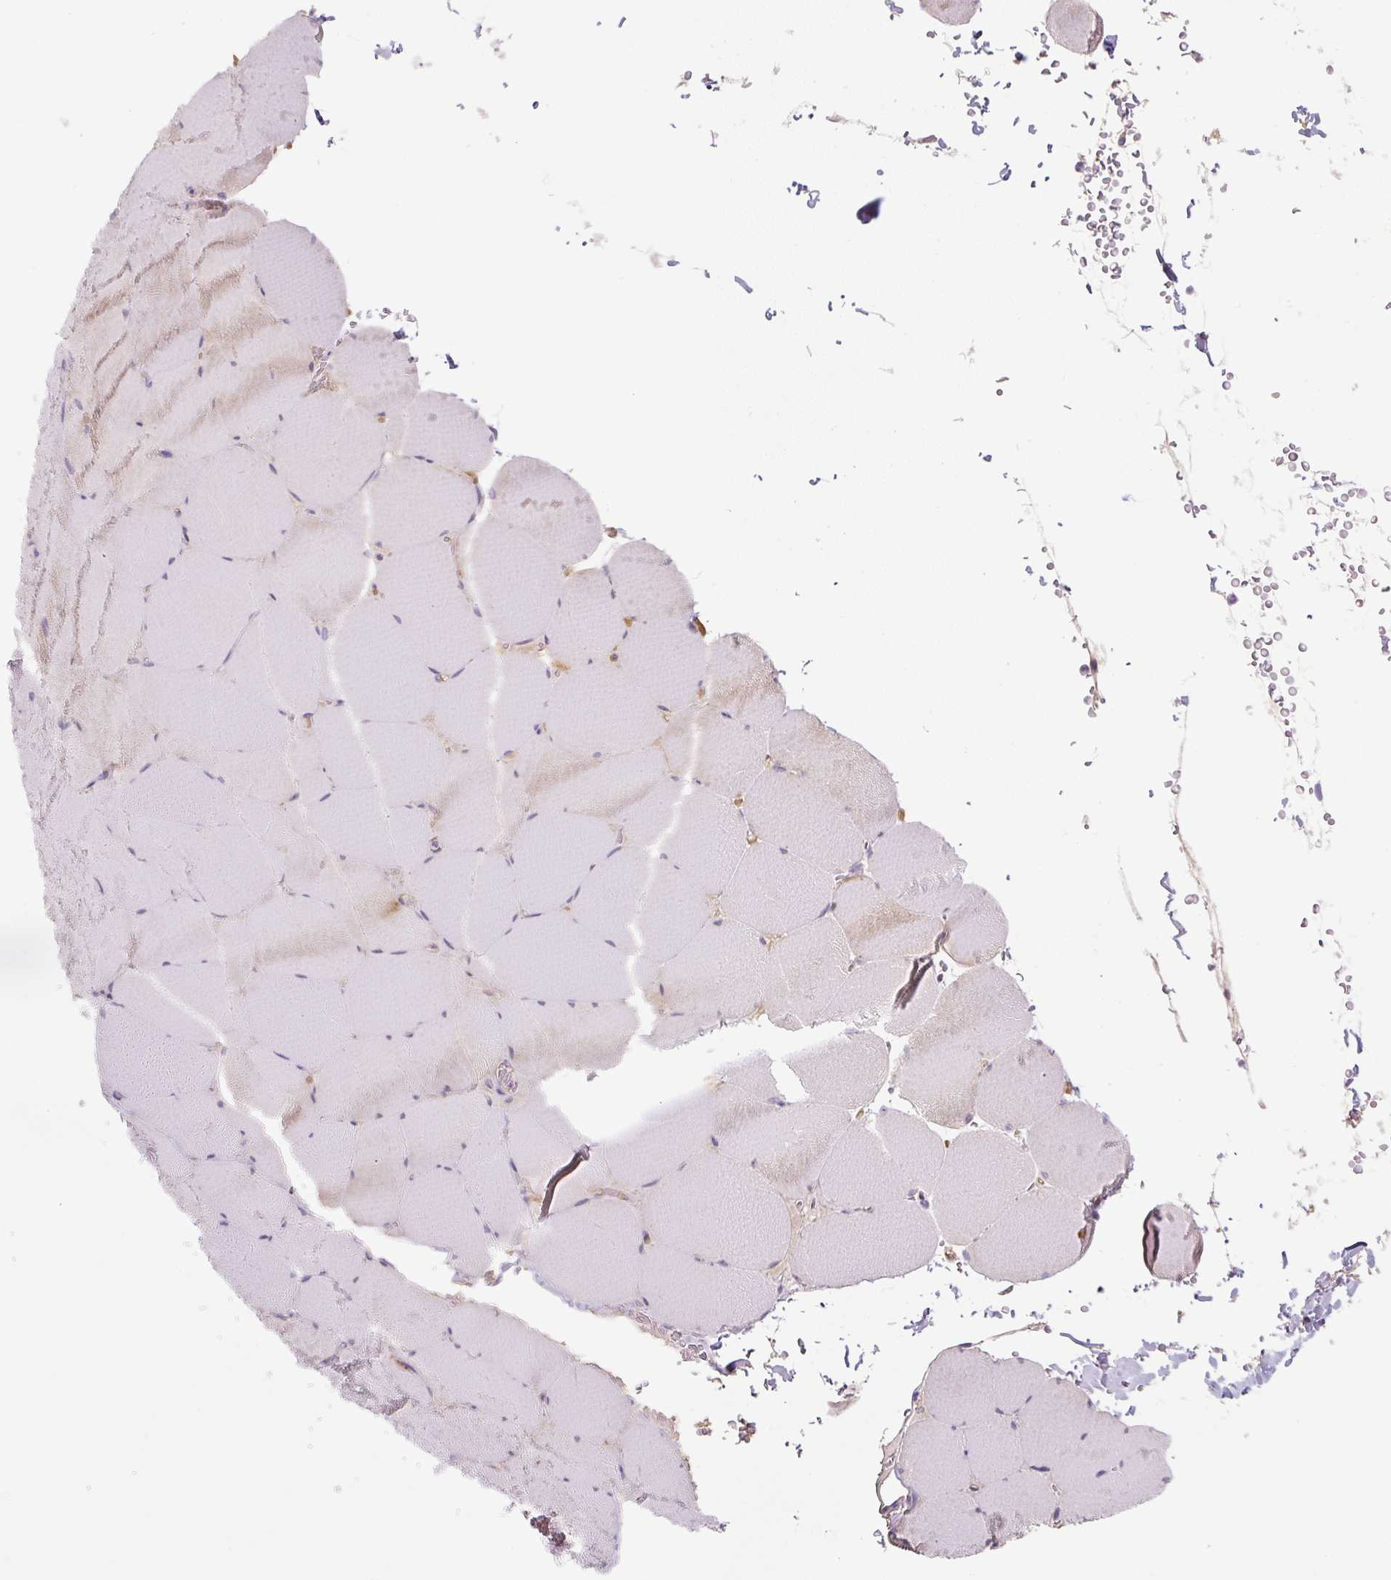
{"staining": {"intensity": "weak", "quantity": "<25%", "location": "cytoplasmic/membranous"}, "tissue": "skeletal muscle", "cell_type": "Myocytes", "image_type": "normal", "snomed": [{"axis": "morphology", "description": "Normal tissue, NOS"}, {"axis": "topography", "description": "Skeletal muscle"}, {"axis": "topography", "description": "Head-Neck"}], "caption": "Myocytes show no significant protein positivity in normal skeletal muscle. Brightfield microscopy of immunohistochemistry stained with DAB (3,3'-diaminobenzidine) (brown) and hematoxylin (blue), captured at high magnification.", "gene": "PRM1", "patient": {"sex": "male", "age": 66}}